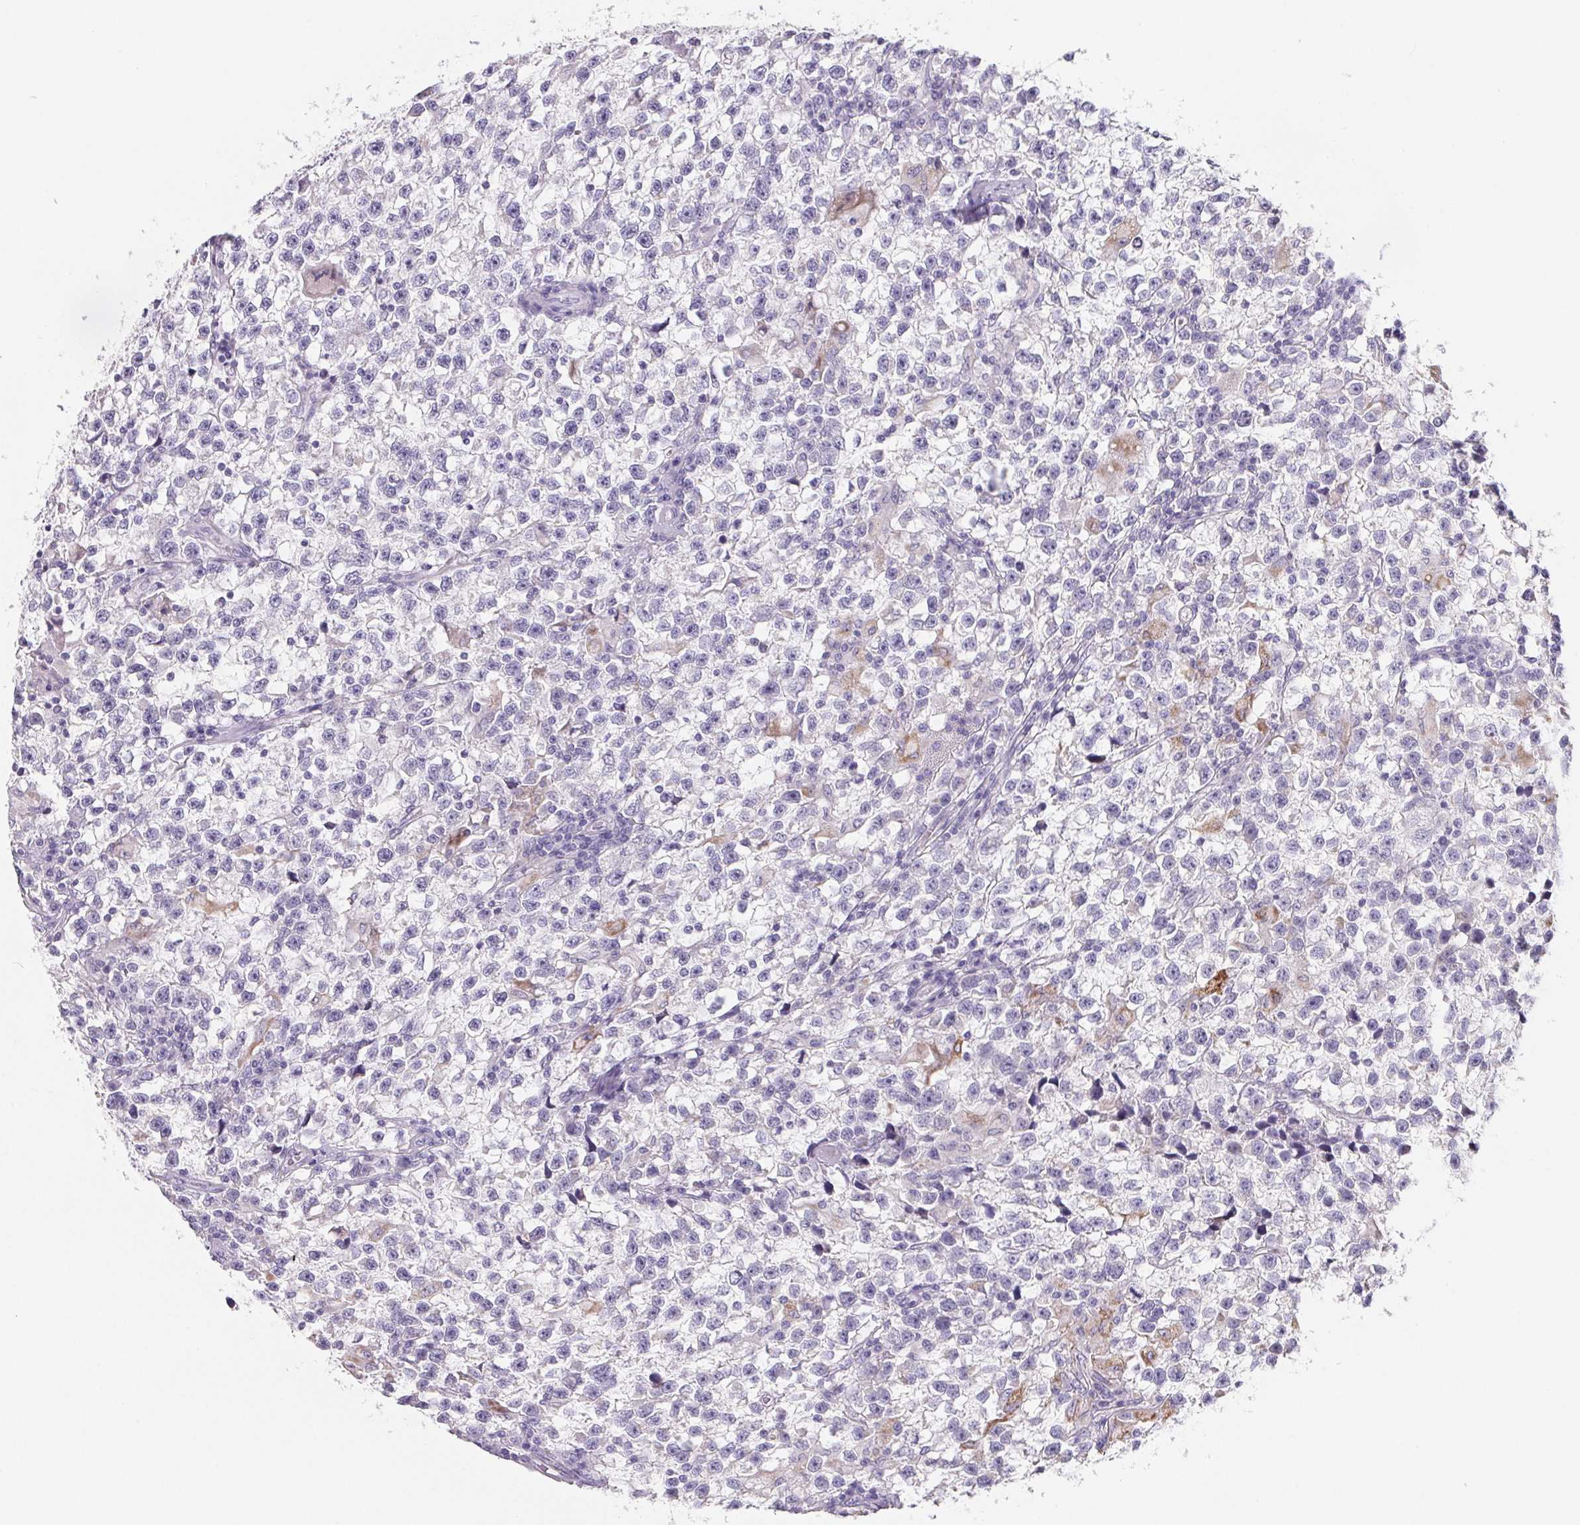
{"staining": {"intensity": "moderate", "quantity": "<25%", "location": "cytoplasmic/membranous"}, "tissue": "testis cancer", "cell_type": "Tumor cells", "image_type": "cancer", "snomed": [{"axis": "morphology", "description": "Seminoma, NOS"}, {"axis": "topography", "description": "Testis"}], "caption": "IHC of human testis cancer exhibits low levels of moderate cytoplasmic/membranous expression in about <25% of tumor cells.", "gene": "FDX1", "patient": {"sex": "male", "age": 31}}